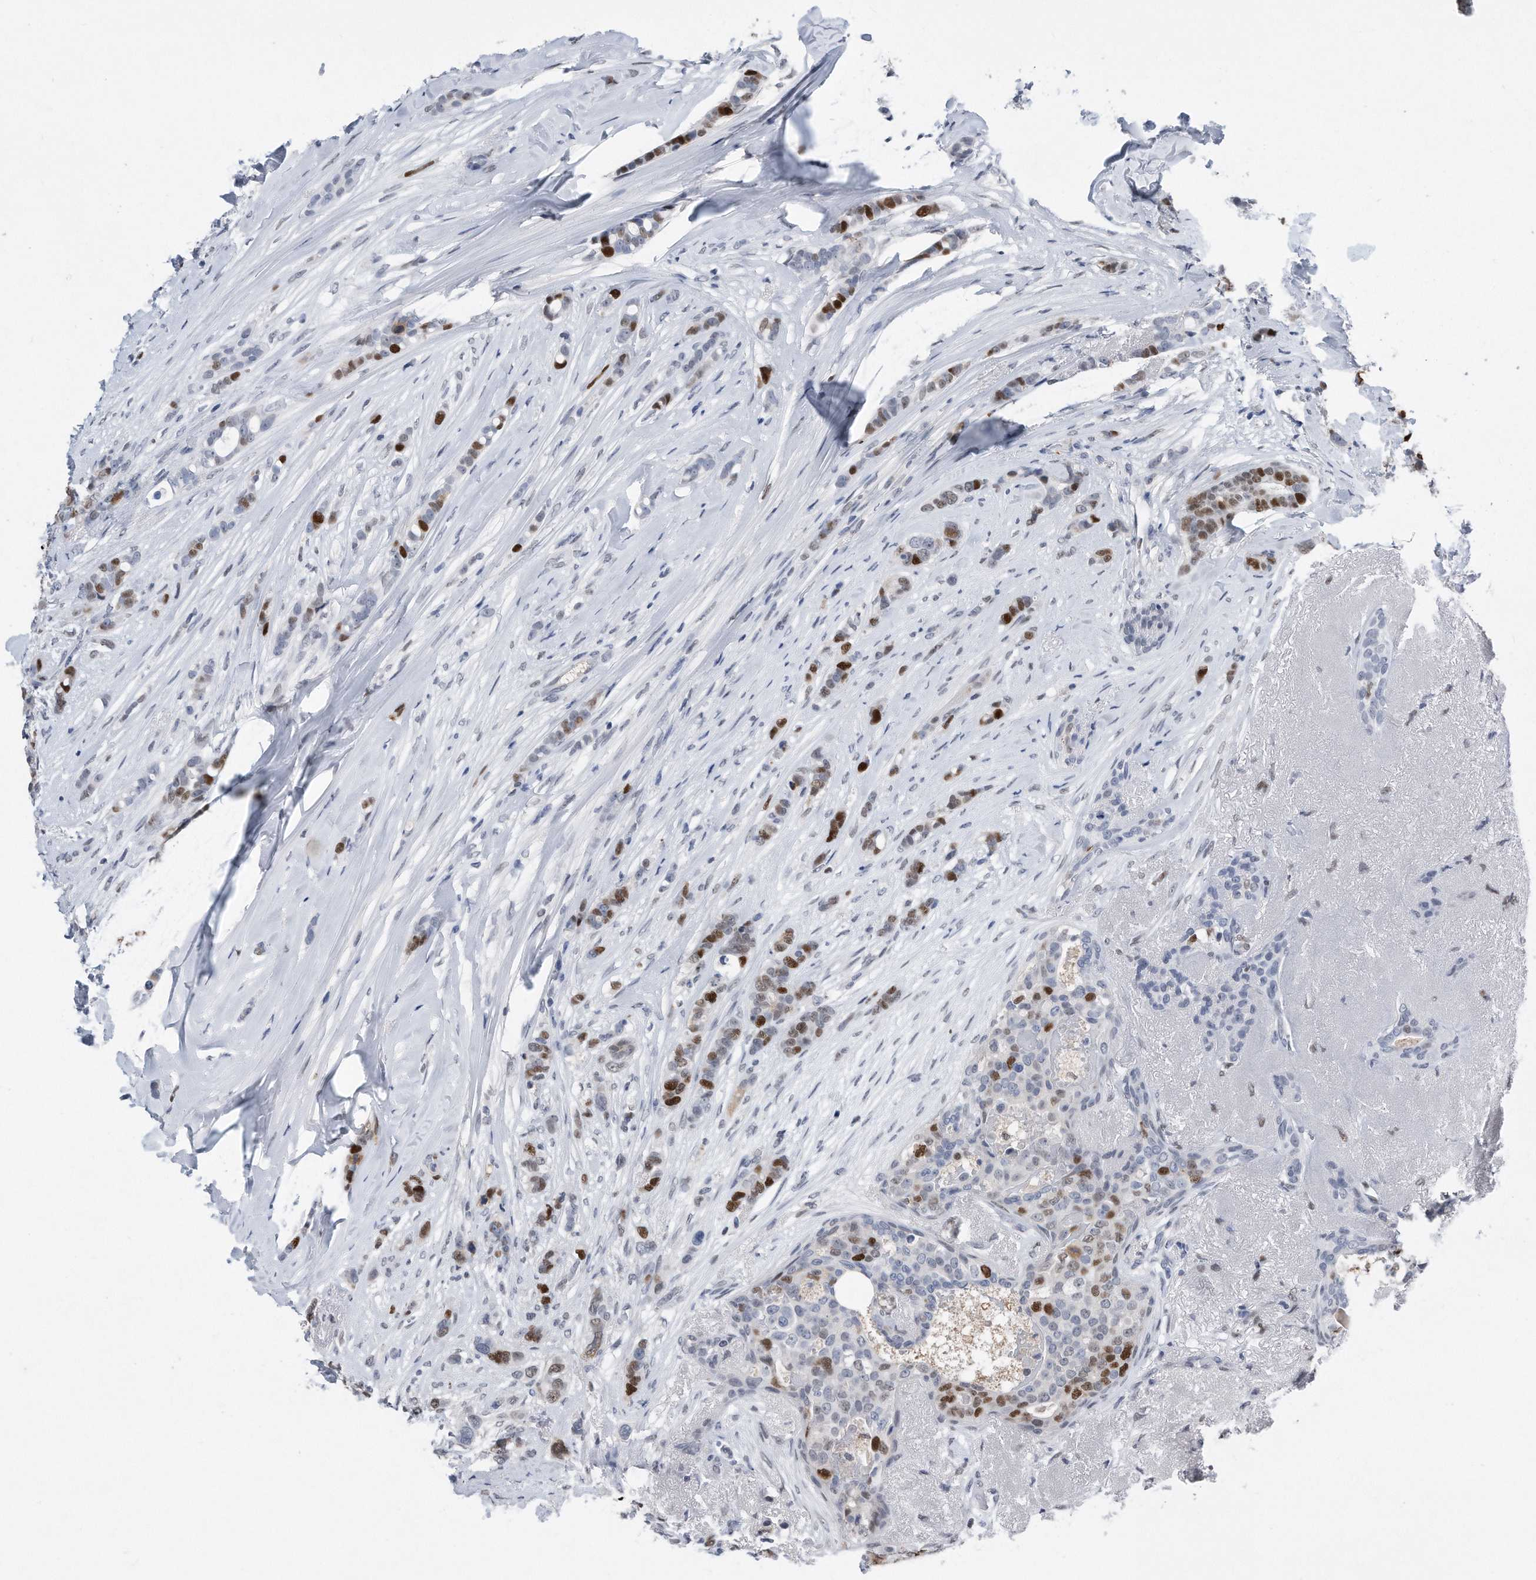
{"staining": {"intensity": "strong", "quantity": "25%-75%", "location": "nuclear"}, "tissue": "breast cancer", "cell_type": "Tumor cells", "image_type": "cancer", "snomed": [{"axis": "morphology", "description": "Lobular carcinoma"}, {"axis": "topography", "description": "Breast"}], "caption": "Breast cancer (lobular carcinoma) was stained to show a protein in brown. There is high levels of strong nuclear positivity in approximately 25%-75% of tumor cells.", "gene": "PCNA", "patient": {"sex": "female", "age": 51}}